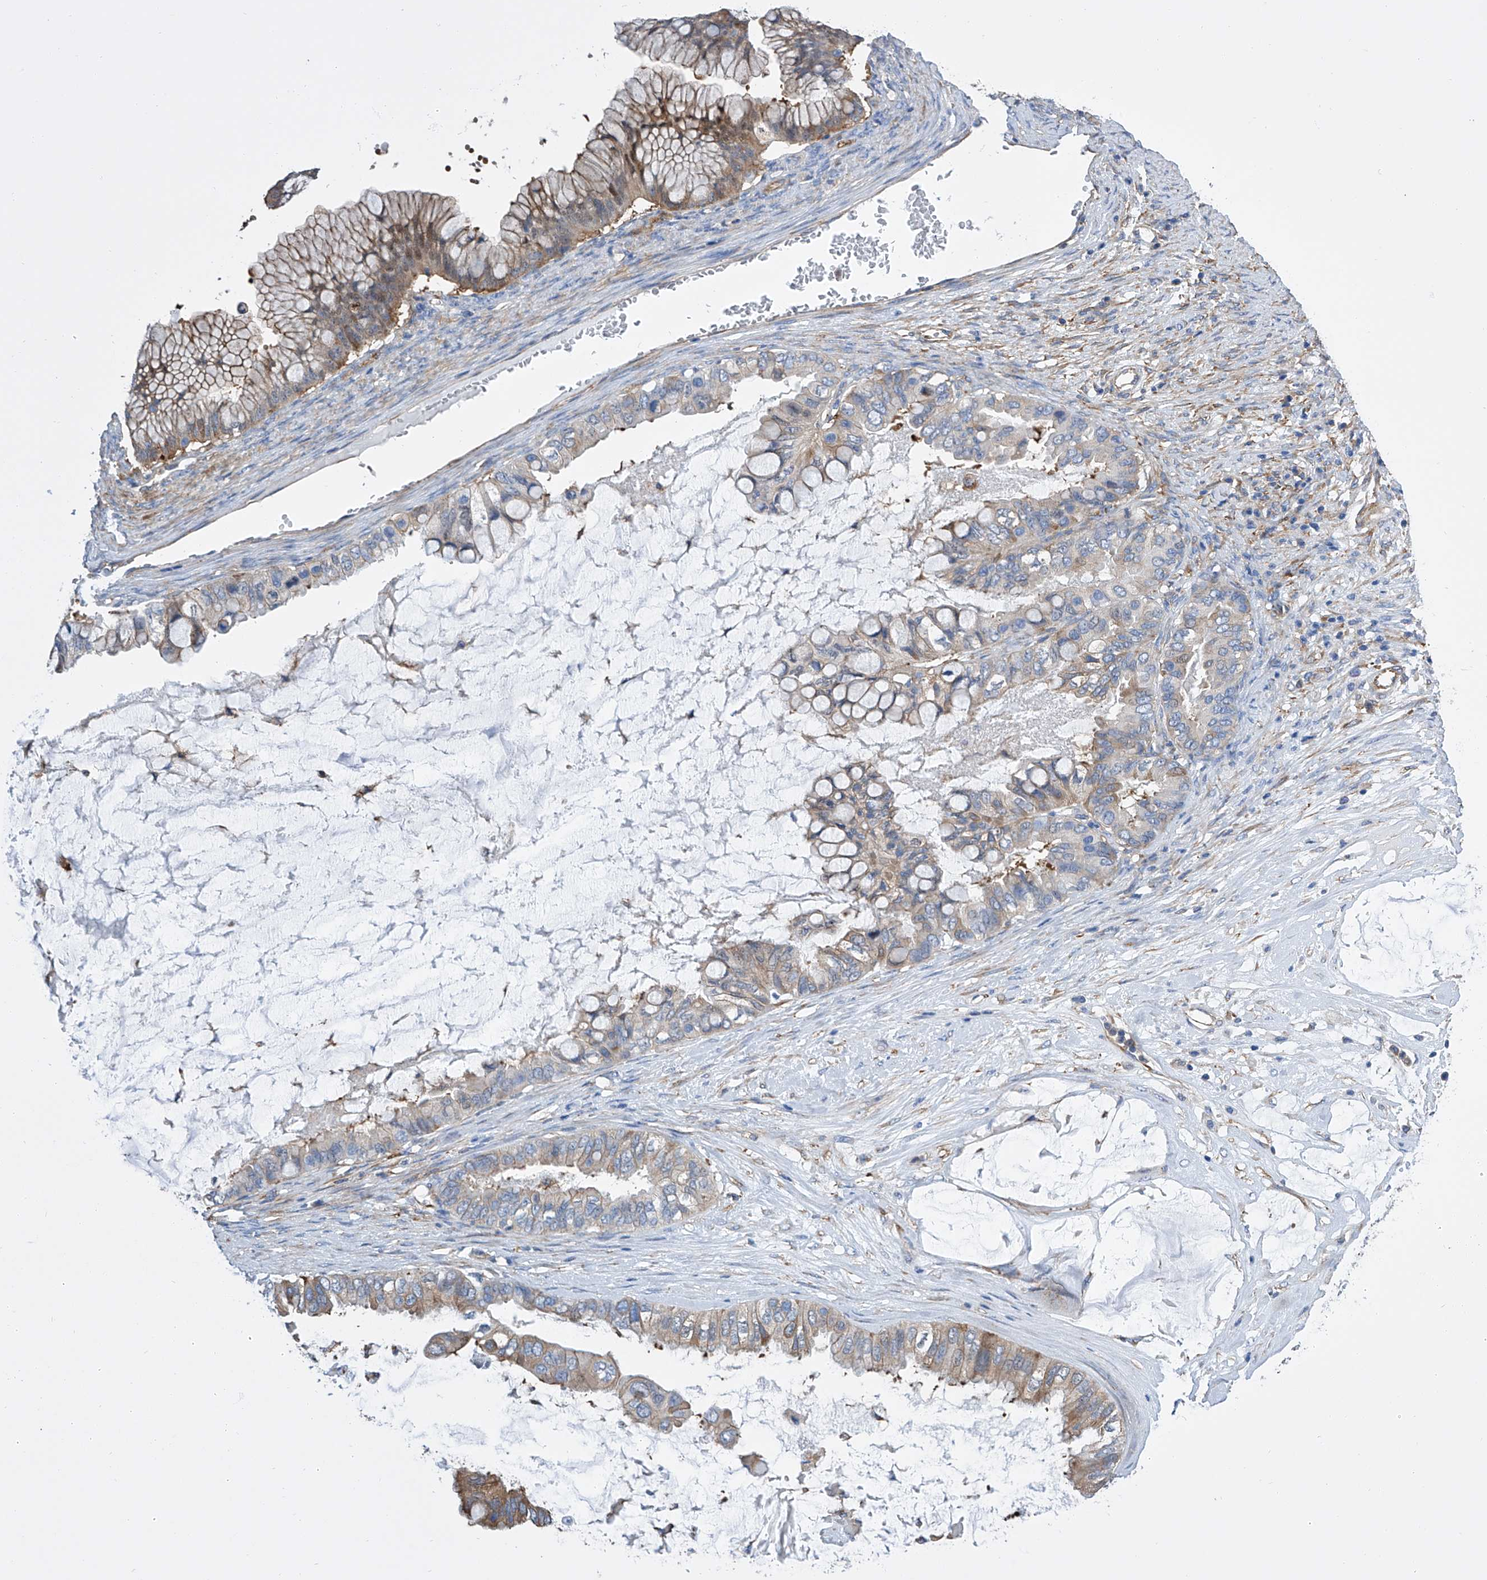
{"staining": {"intensity": "moderate", "quantity": "25%-75%", "location": "cytoplasmic/membranous"}, "tissue": "ovarian cancer", "cell_type": "Tumor cells", "image_type": "cancer", "snomed": [{"axis": "morphology", "description": "Cystadenocarcinoma, mucinous, NOS"}, {"axis": "topography", "description": "Ovary"}], "caption": "Immunohistochemical staining of human ovarian mucinous cystadenocarcinoma exhibits medium levels of moderate cytoplasmic/membranous positivity in about 25%-75% of tumor cells. The protein is shown in brown color, while the nuclei are stained blue.", "gene": "GPT", "patient": {"sex": "female", "age": 80}}